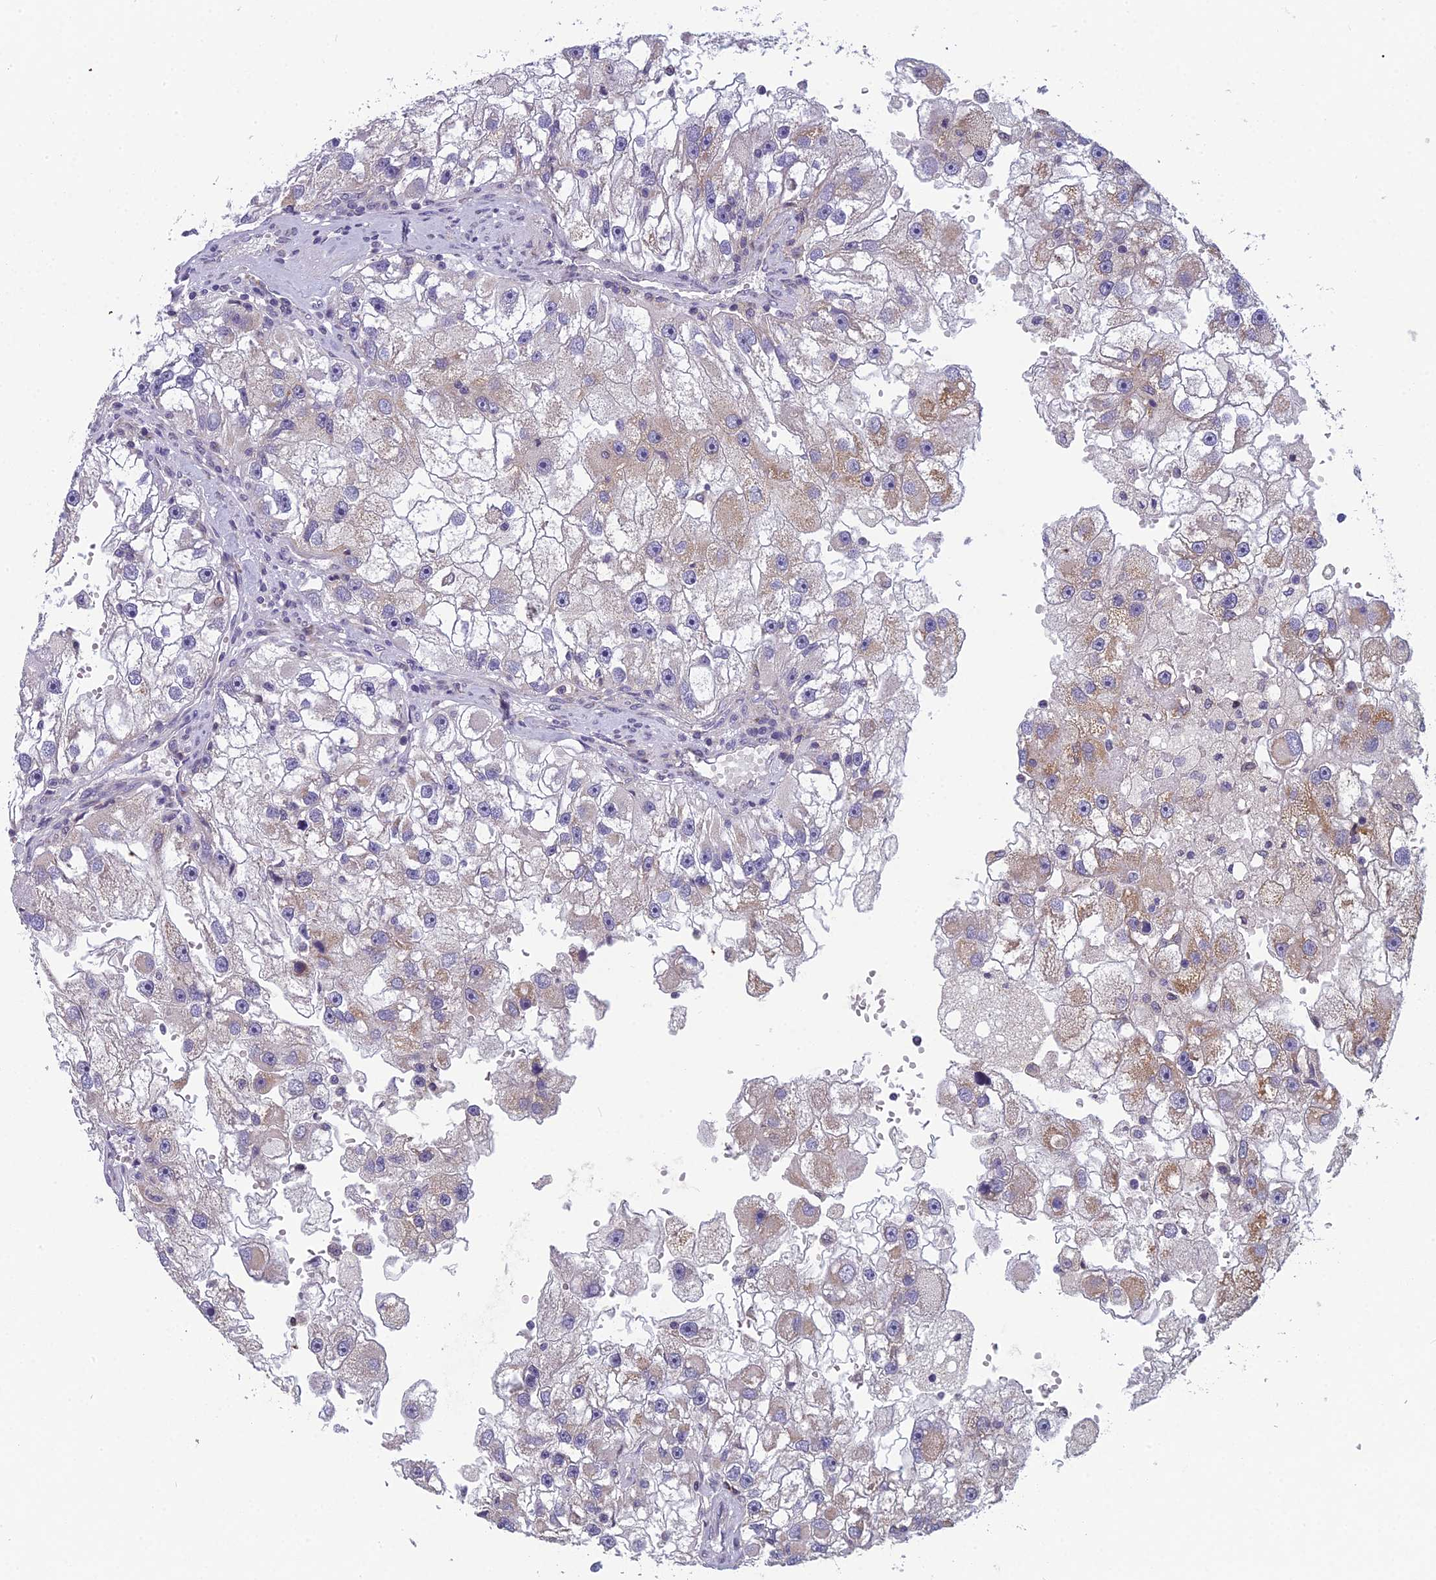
{"staining": {"intensity": "moderate", "quantity": "<25%", "location": "cytoplasmic/membranous"}, "tissue": "renal cancer", "cell_type": "Tumor cells", "image_type": "cancer", "snomed": [{"axis": "morphology", "description": "Adenocarcinoma, NOS"}, {"axis": "topography", "description": "Kidney"}], "caption": "High-power microscopy captured an immunohistochemistry (IHC) image of renal cancer (adenocarcinoma), revealing moderate cytoplasmic/membranous expression in about <25% of tumor cells.", "gene": "ENSG00000188897", "patient": {"sex": "male", "age": 63}}